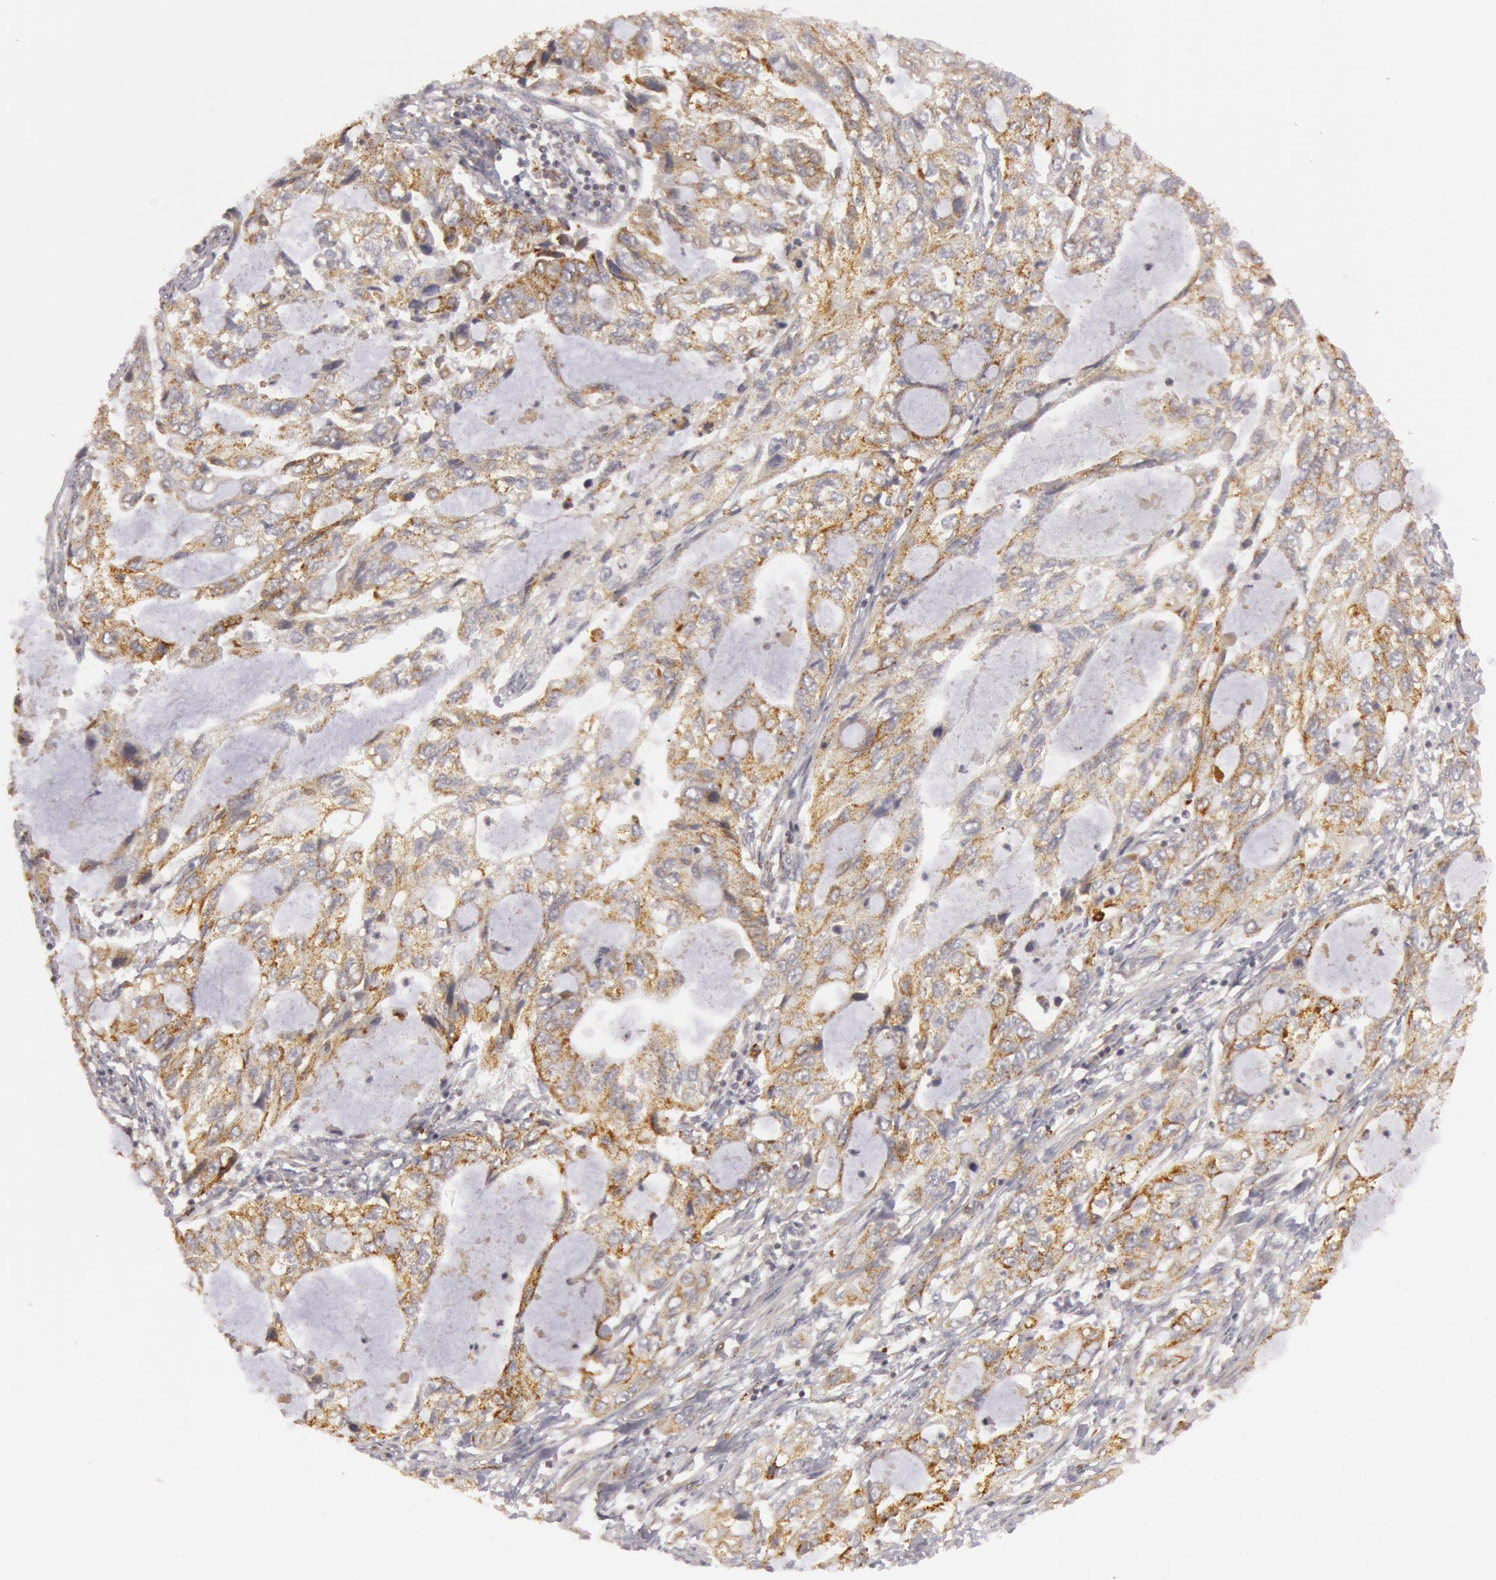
{"staining": {"intensity": "weak", "quantity": ">75%", "location": "cytoplasmic/membranous"}, "tissue": "stomach cancer", "cell_type": "Tumor cells", "image_type": "cancer", "snomed": [{"axis": "morphology", "description": "Adenocarcinoma, NOS"}, {"axis": "topography", "description": "Stomach, upper"}], "caption": "Immunohistochemical staining of human stomach cancer reveals low levels of weak cytoplasmic/membranous staining in about >75% of tumor cells.", "gene": "C7", "patient": {"sex": "female", "age": 52}}